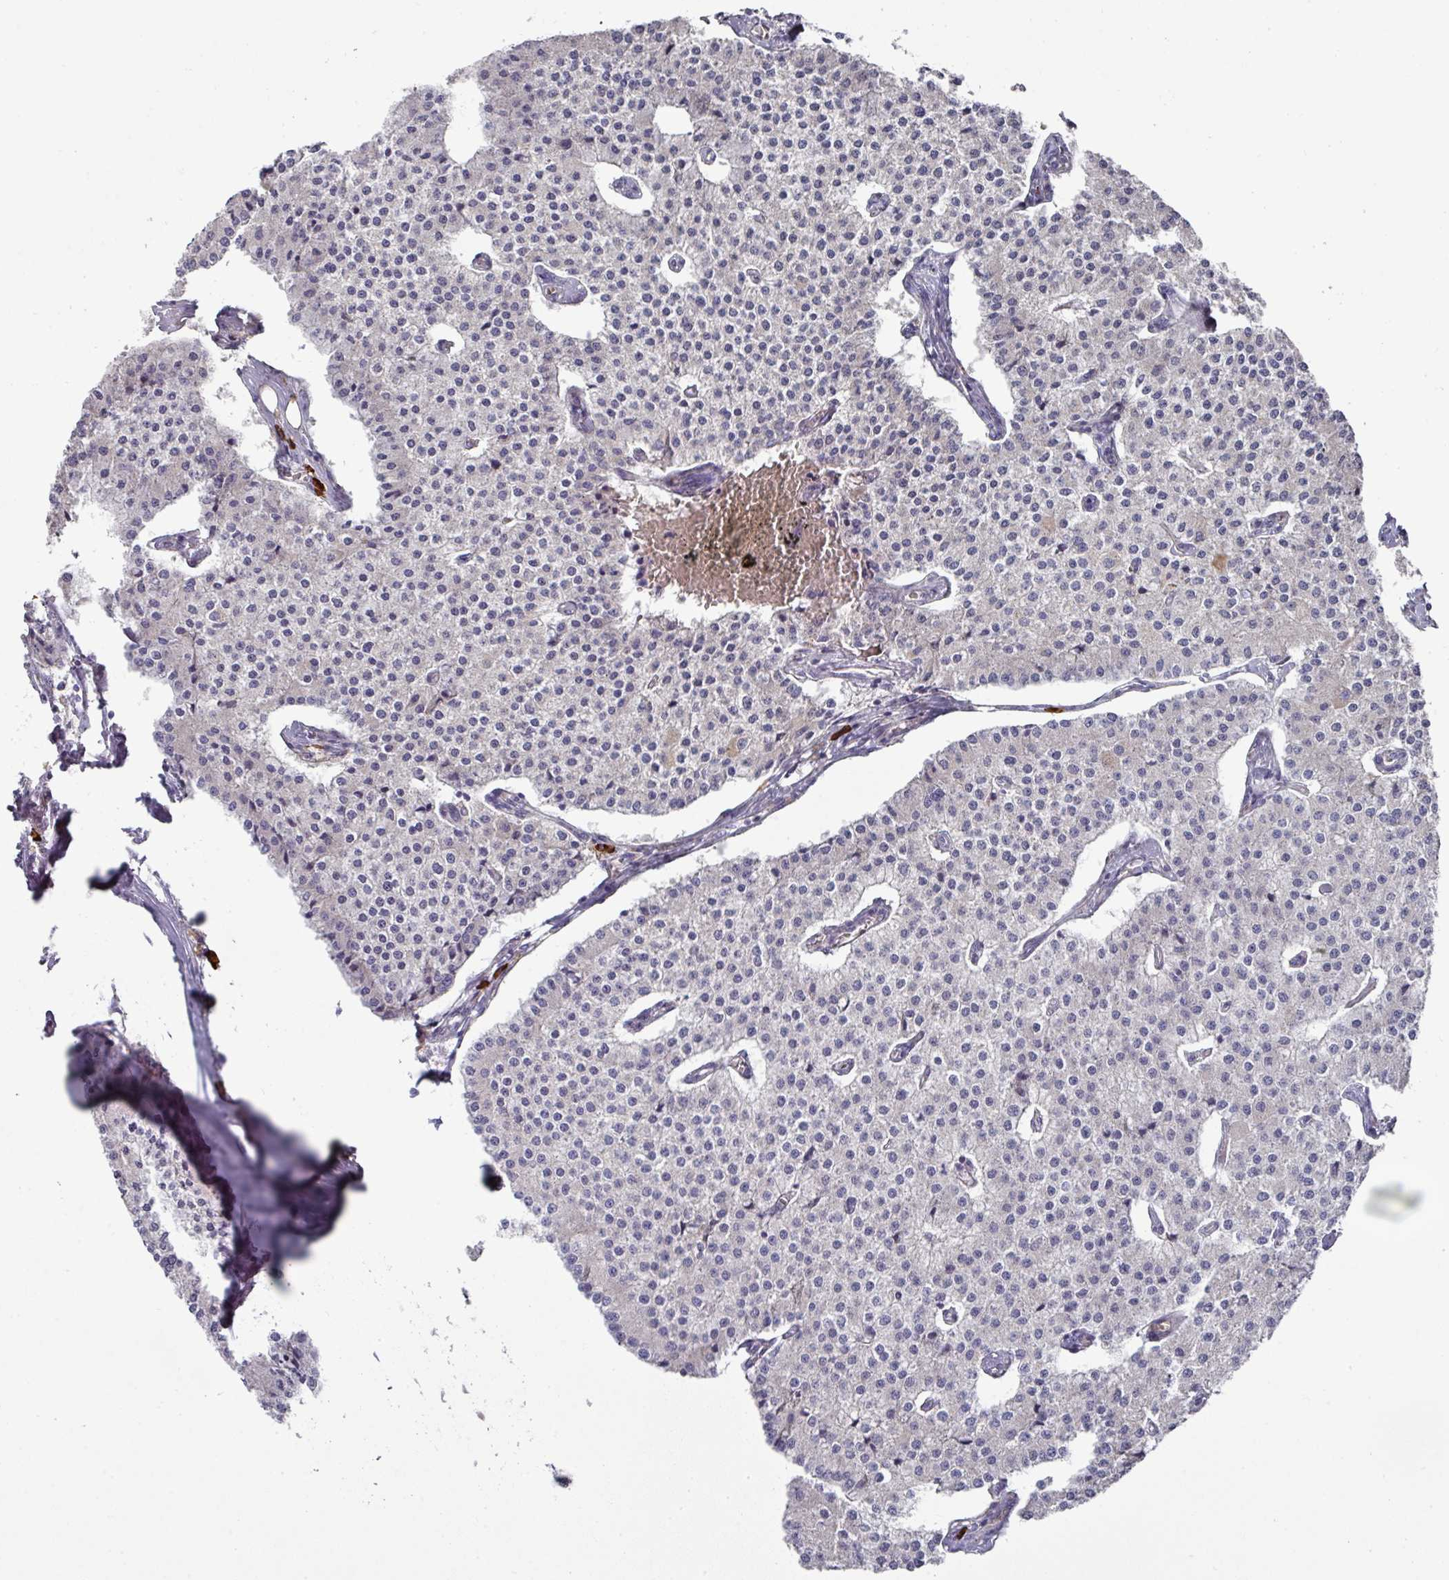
{"staining": {"intensity": "negative", "quantity": "none", "location": "none"}, "tissue": "carcinoid", "cell_type": "Tumor cells", "image_type": "cancer", "snomed": [{"axis": "morphology", "description": "Carcinoid, malignant, NOS"}, {"axis": "topography", "description": "Colon"}], "caption": "This is an immunohistochemistry histopathology image of carcinoid. There is no staining in tumor cells.", "gene": "IL4R", "patient": {"sex": "female", "age": 52}}